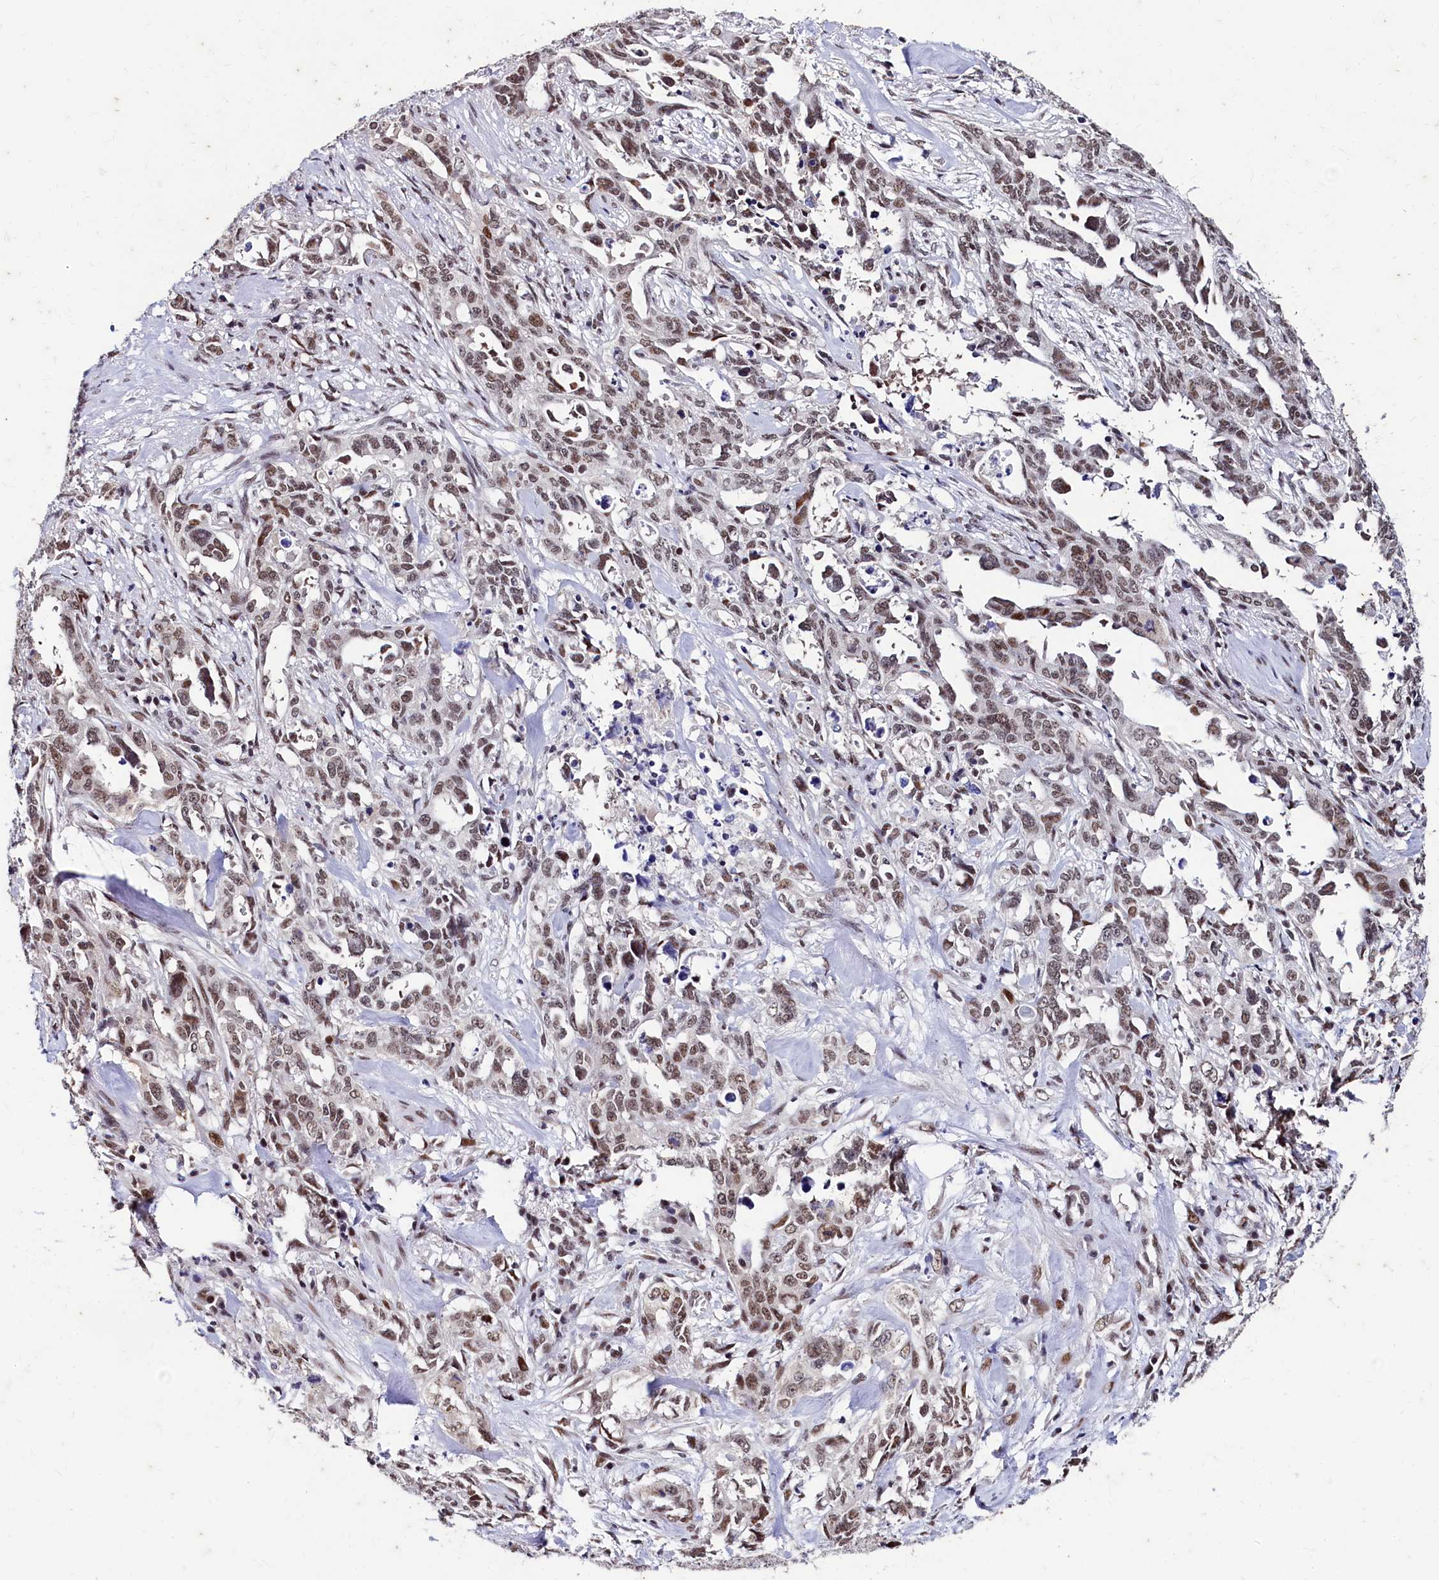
{"staining": {"intensity": "moderate", "quantity": ">75%", "location": "nuclear"}, "tissue": "endometrial cancer", "cell_type": "Tumor cells", "image_type": "cancer", "snomed": [{"axis": "morphology", "description": "Adenocarcinoma, NOS"}, {"axis": "topography", "description": "Endometrium"}], "caption": "The histopathology image shows a brown stain indicating the presence of a protein in the nuclear of tumor cells in endometrial adenocarcinoma.", "gene": "CPSF7", "patient": {"sex": "female", "age": 65}}